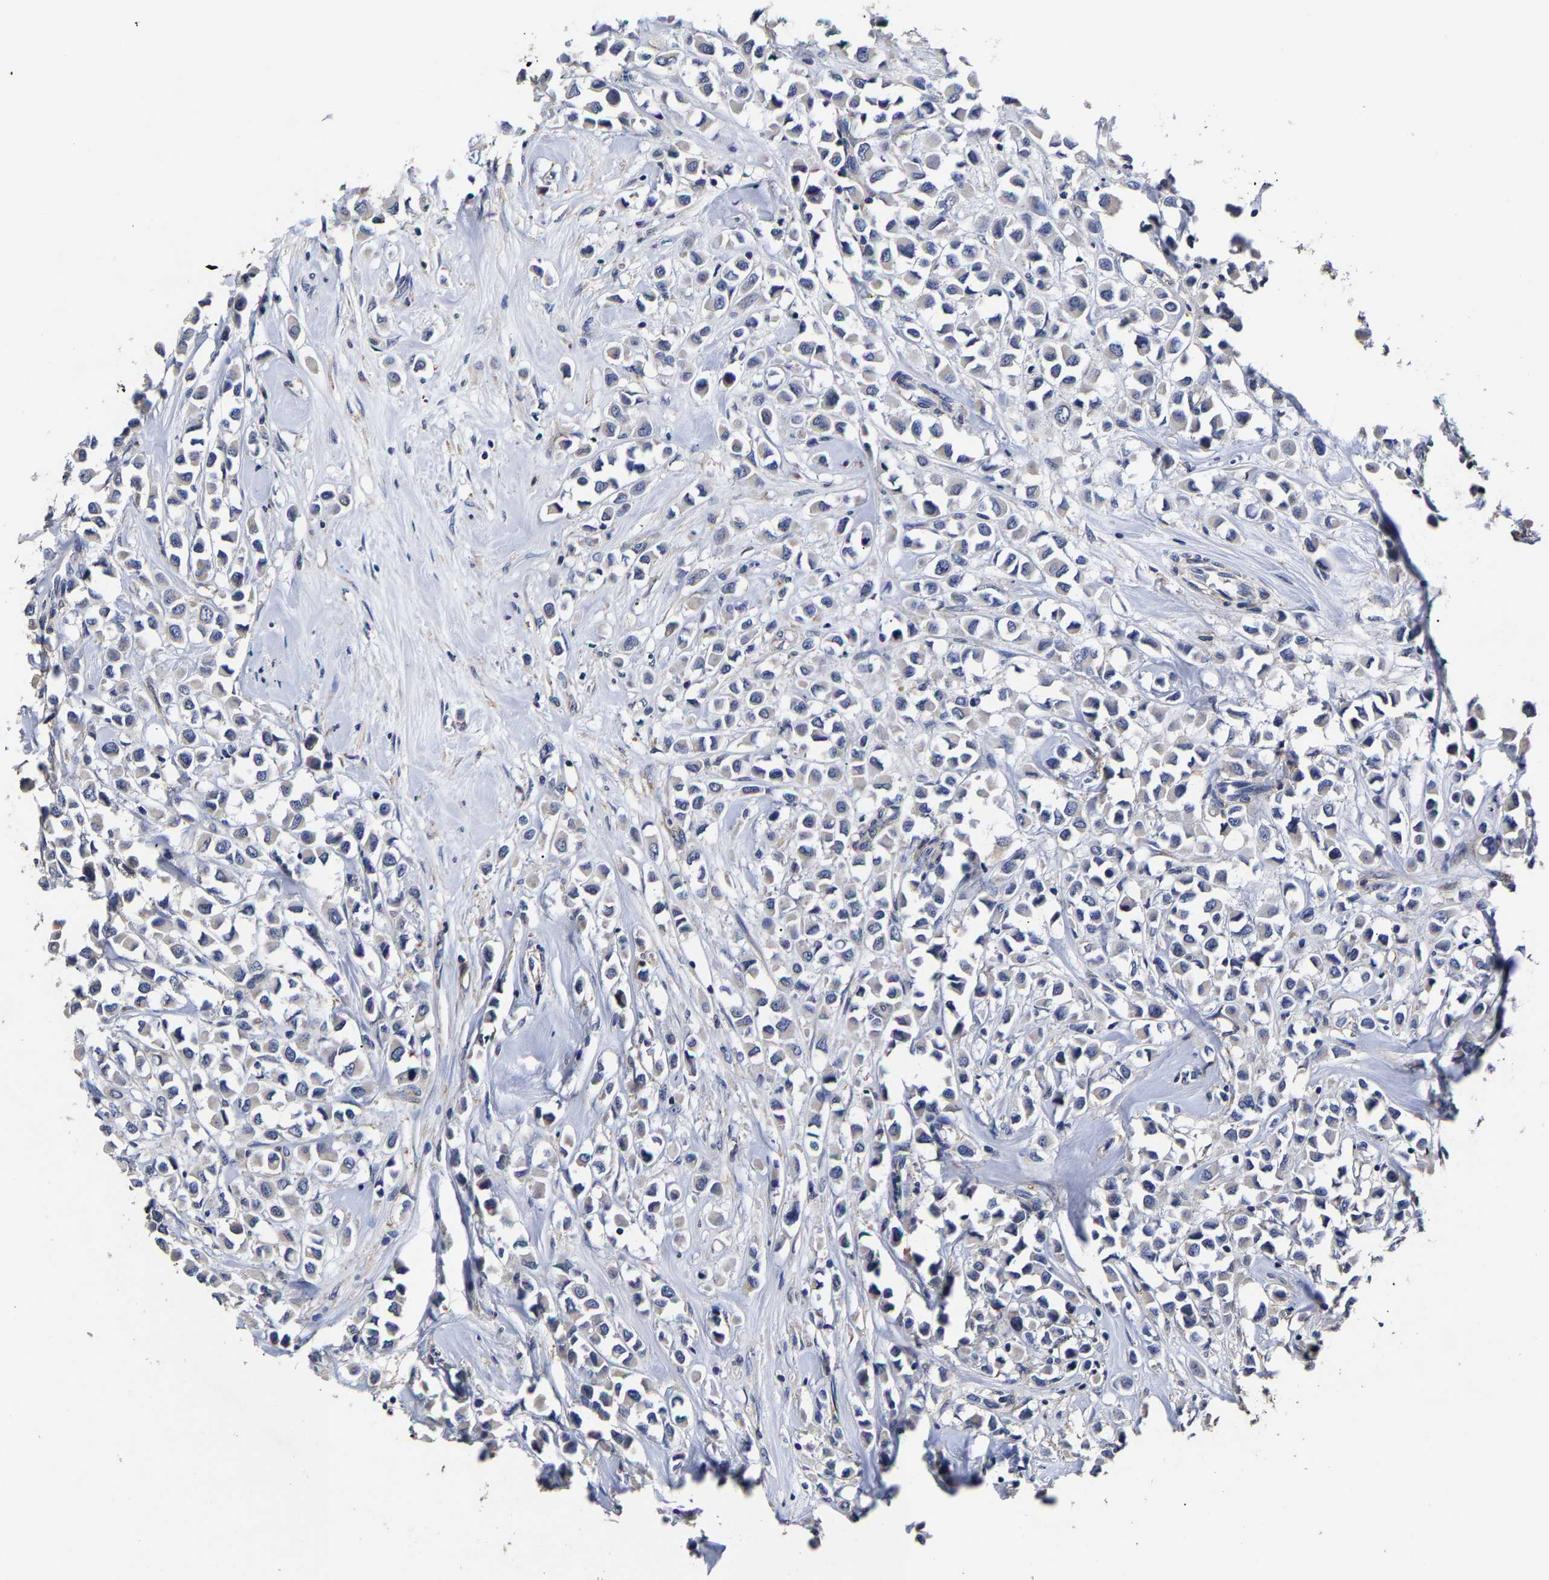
{"staining": {"intensity": "negative", "quantity": "none", "location": "none"}, "tissue": "breast cancer", "cell_type": "Tumor cells", "image_type": "cancer", "snomed": [{"axis": "morphology", "description": "Duct carcinoma"}, {"axis": "topography", "description": "Breast"}], "caption": "Human intraductal carcinoma (breast) stained for a protein using immunohistochemistry exhibits no staining in tumor cells.", "gene": "AASS", "patient": {"sex": "female", "age": 61}}